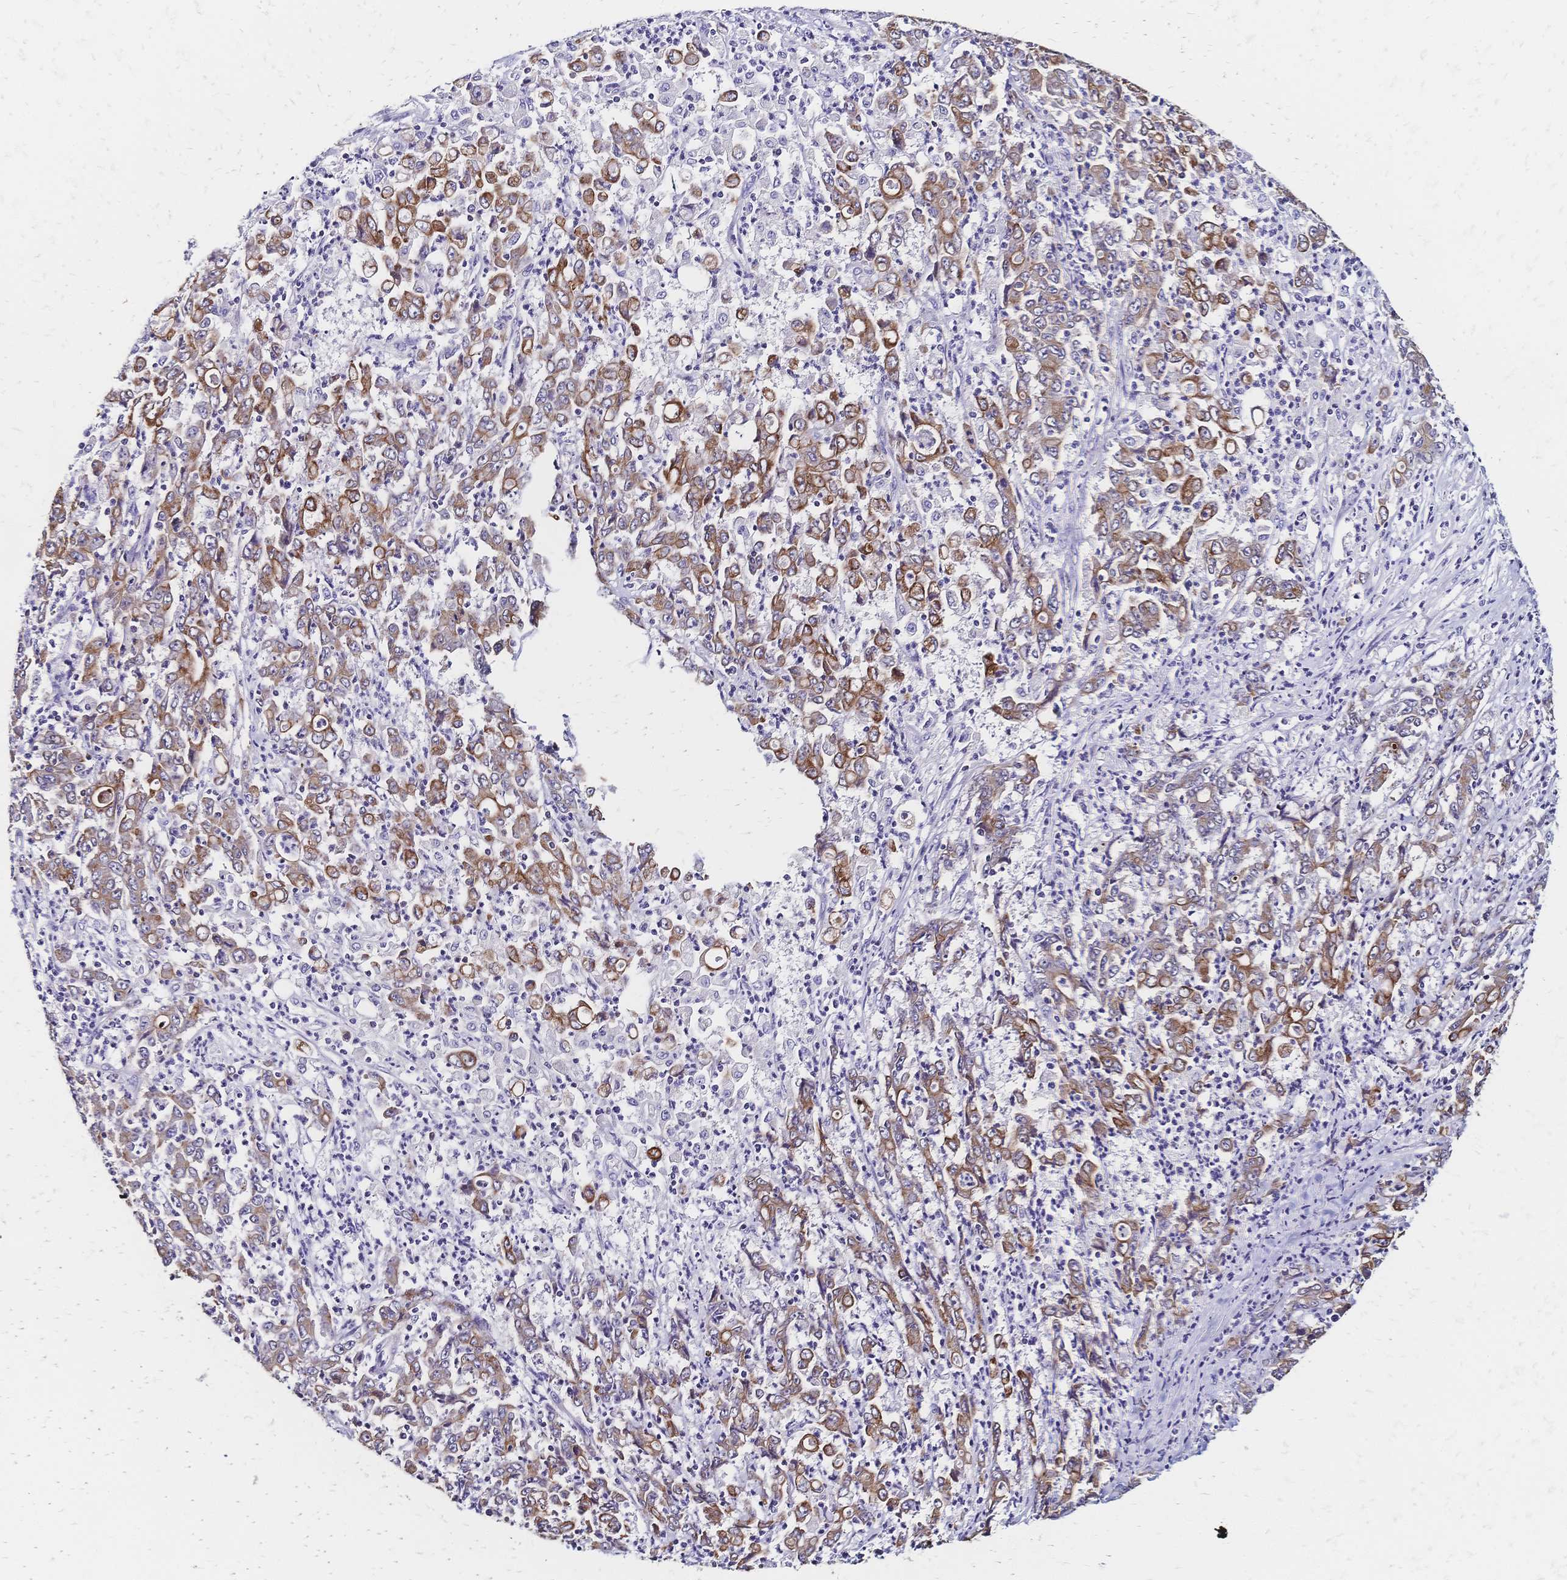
{"staining": {"intensity": "moderate", "quantity": ">75%", "location": "cytoplasmic/membranous"}, "tissue": "stomach cancer", "cell_type": "Tumor cells", "image_type": "cancer", "snomed": [{"axis": "morphology", "description": "Adenocarcinoma, NOS"}, {"axis": "topography", "description": "Stomach, lower"}], "caption": "An immunohistochemistry photomicrograph of neoplastic tissue is shown. Protein staining in brown highlights moderate cytoplasmic/membranous positivity in stomach cancer (adenocarcinoma) within tumor cells.", "gene": "DTNB", "patient": {"sex": "female", "age": 71}}